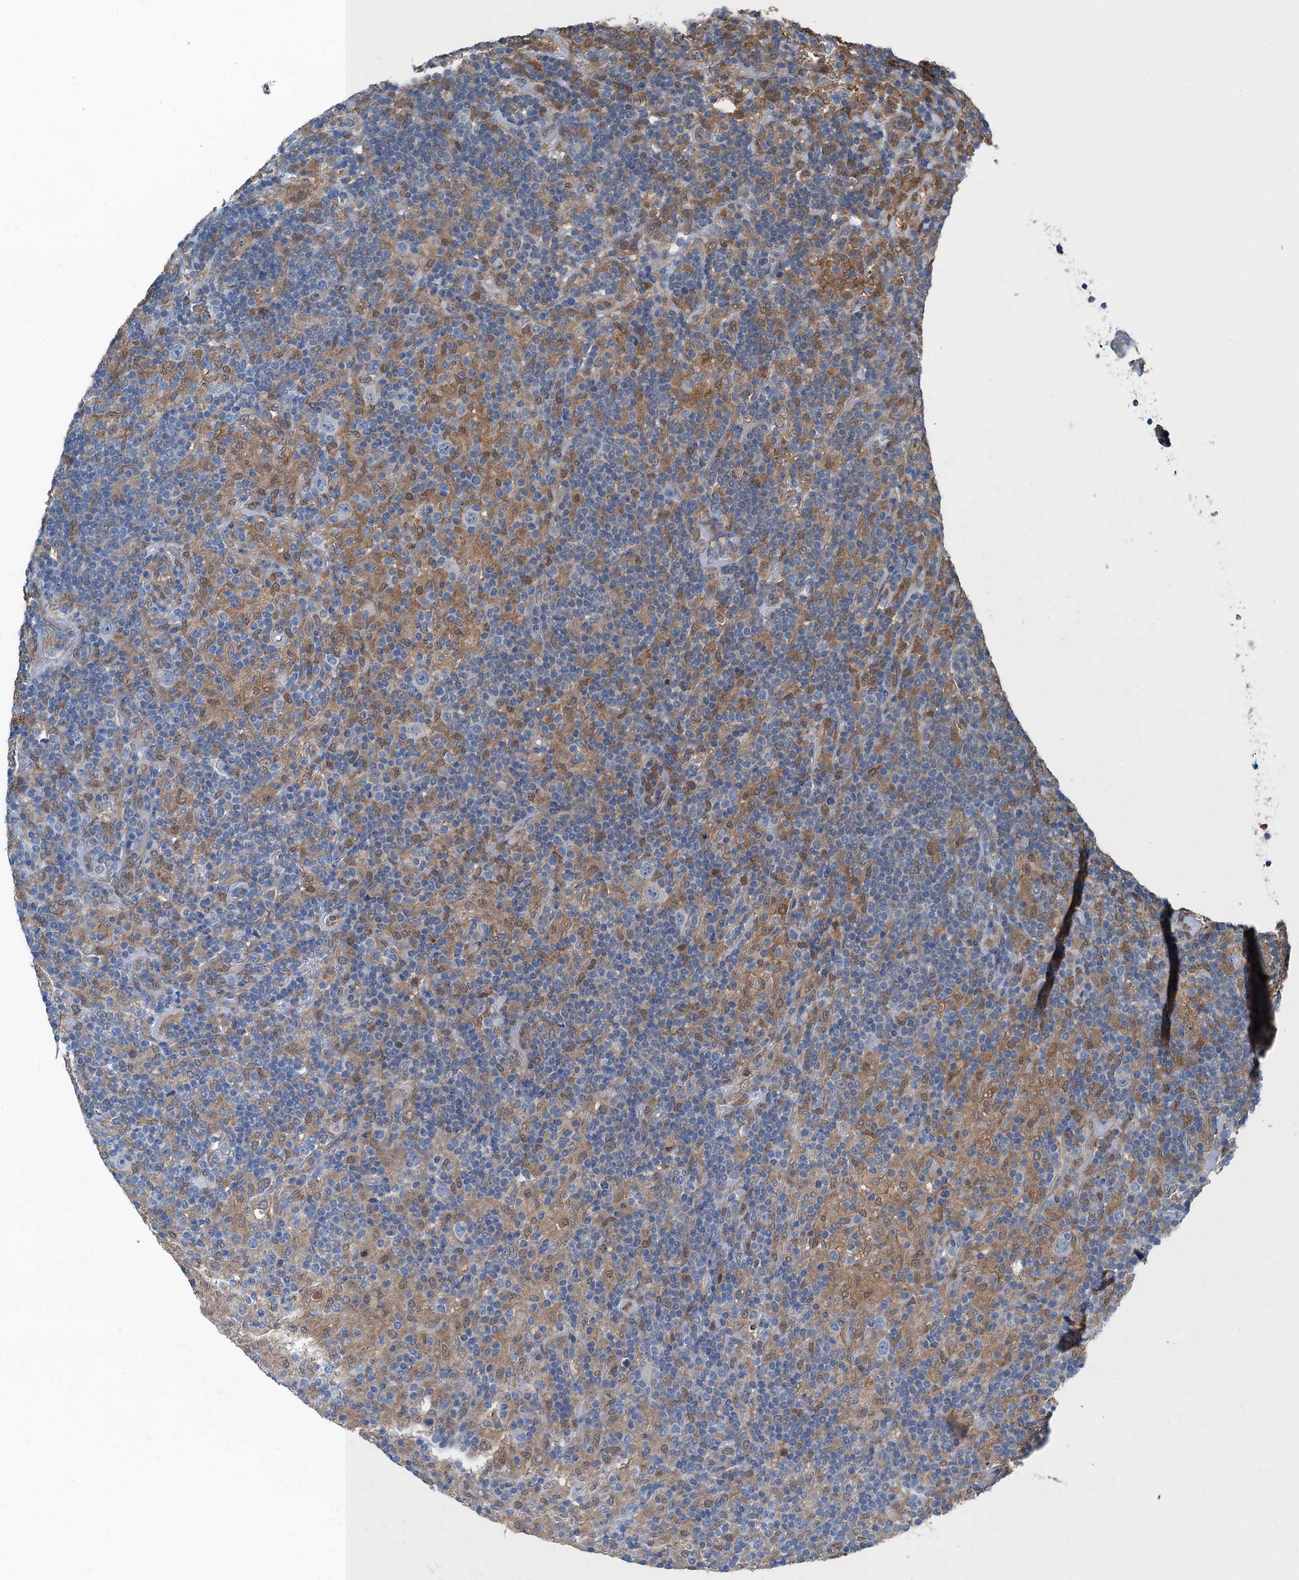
{"staining": {"intensity": "negative", "quantity": "none", "location": "none"}, "tissue": "lymphoma", "cell_type": "Tumor cells", "image_type": "cancer", "snomed": [{"axis": "morphology", "description": "Hodgkin's disease, NOS"}, {"axis": "topography", "description": "Lymph node"}], "caption": "This is an immunohistochemistry (IHC) histopathology image of Hodgkin's disease. There is no positivity in tumor cells.", "gene": "RNH1", "patient": {"sex": "male", "age": 70}}